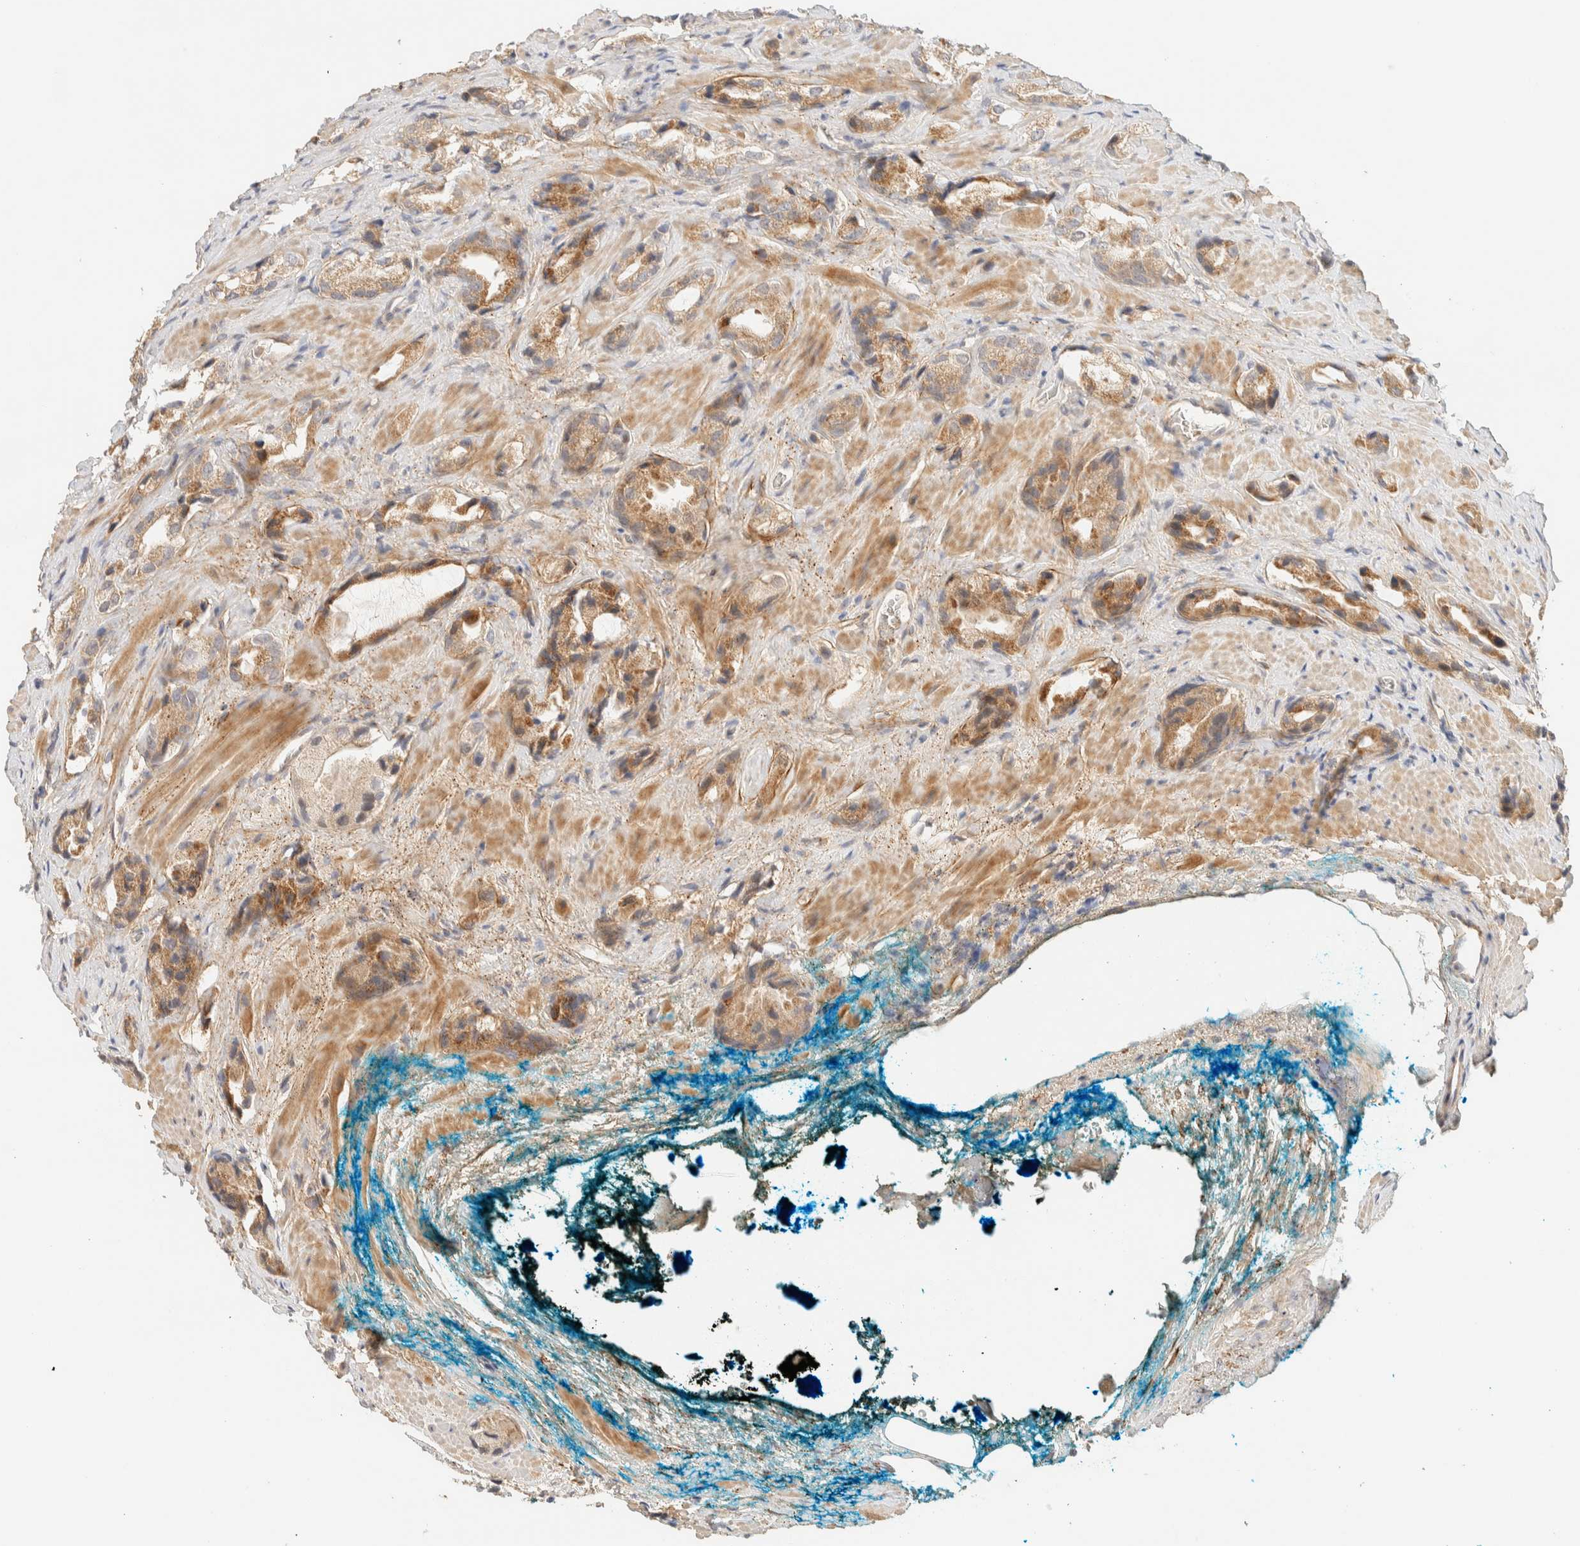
{"staining": {"intensity": "moderate", "quantity": "25%-75%", "location": "cytoplasmic/membranous"}, "tissue": "prostate cancer", "cell_type": "Tumor cells", "image_type": "cancer", "snomed": [{"axis": "morphology", "description": "Adenocarcinoma, High grade"}, {"axis": "topography", "description": "Prostate"}], "caption": "Moderate cytoplasmic/membranous protein expression is seen in about 25%-75% of tumor cells in prostate adenocarcinoma (high-grade). (IHC, brightfield microscopy, high magnification).", "gene": "TNK1", "patient": {"sex": "male", "age": 63}}